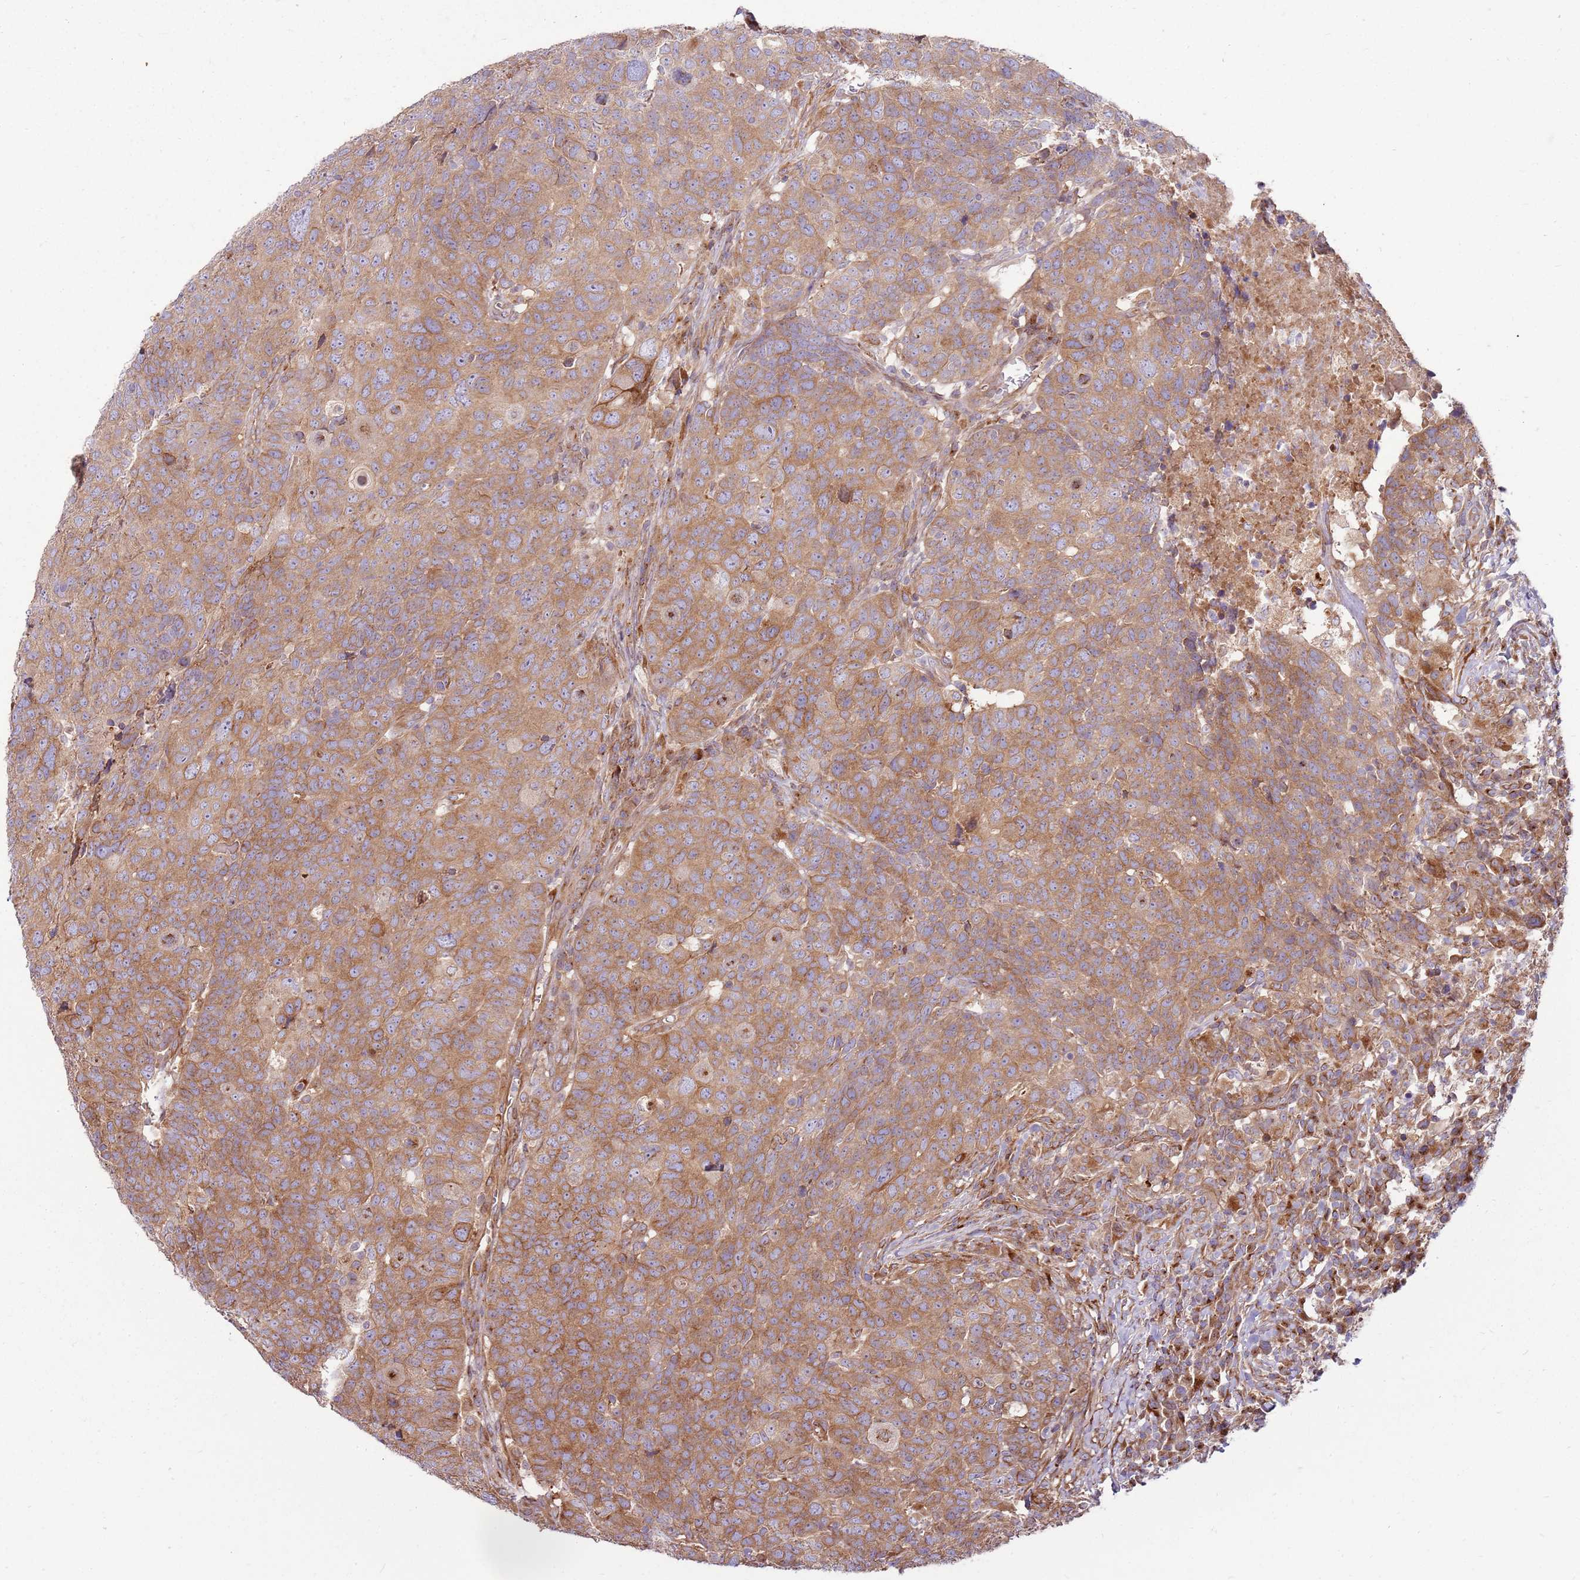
{"staining": {"intensity": "moderate", "quantity": ">75%", "location": "cytoplasmic/membranous"}, "tissue": "head and neck cancer", "cell_type": "Tumor cells", "image_type": "cancer", "snomed": [{"axis": "morphology", "description": "Normal tissue, NOS"}, {"axis": "morphology", "description": "Squamous cell carcinoma, NOS"}, {"axis": "topography", "description": "Skeletal muscle"}, {"axis": "topography", "description": "Vascular tissue"}, {"axis": "topography", "description": "Peripheral nerve tissue"}, {"axis": "topography", "description": "Head-Neck"}], "caption": "Immunohistochemistry (IHC) histopathology image of neoplastic tissue: human head and neck cancer (squamous cell carcinoma) stained using immunohistochemistry displays medium levels of moderate protein expression localized specifically in the cytoplasmic/membranous of tumor cells, appearing as a cytoplasmic/membranous brown color.", "gene": "EMC1", "patient": {"sex": "male", "age": 66}}